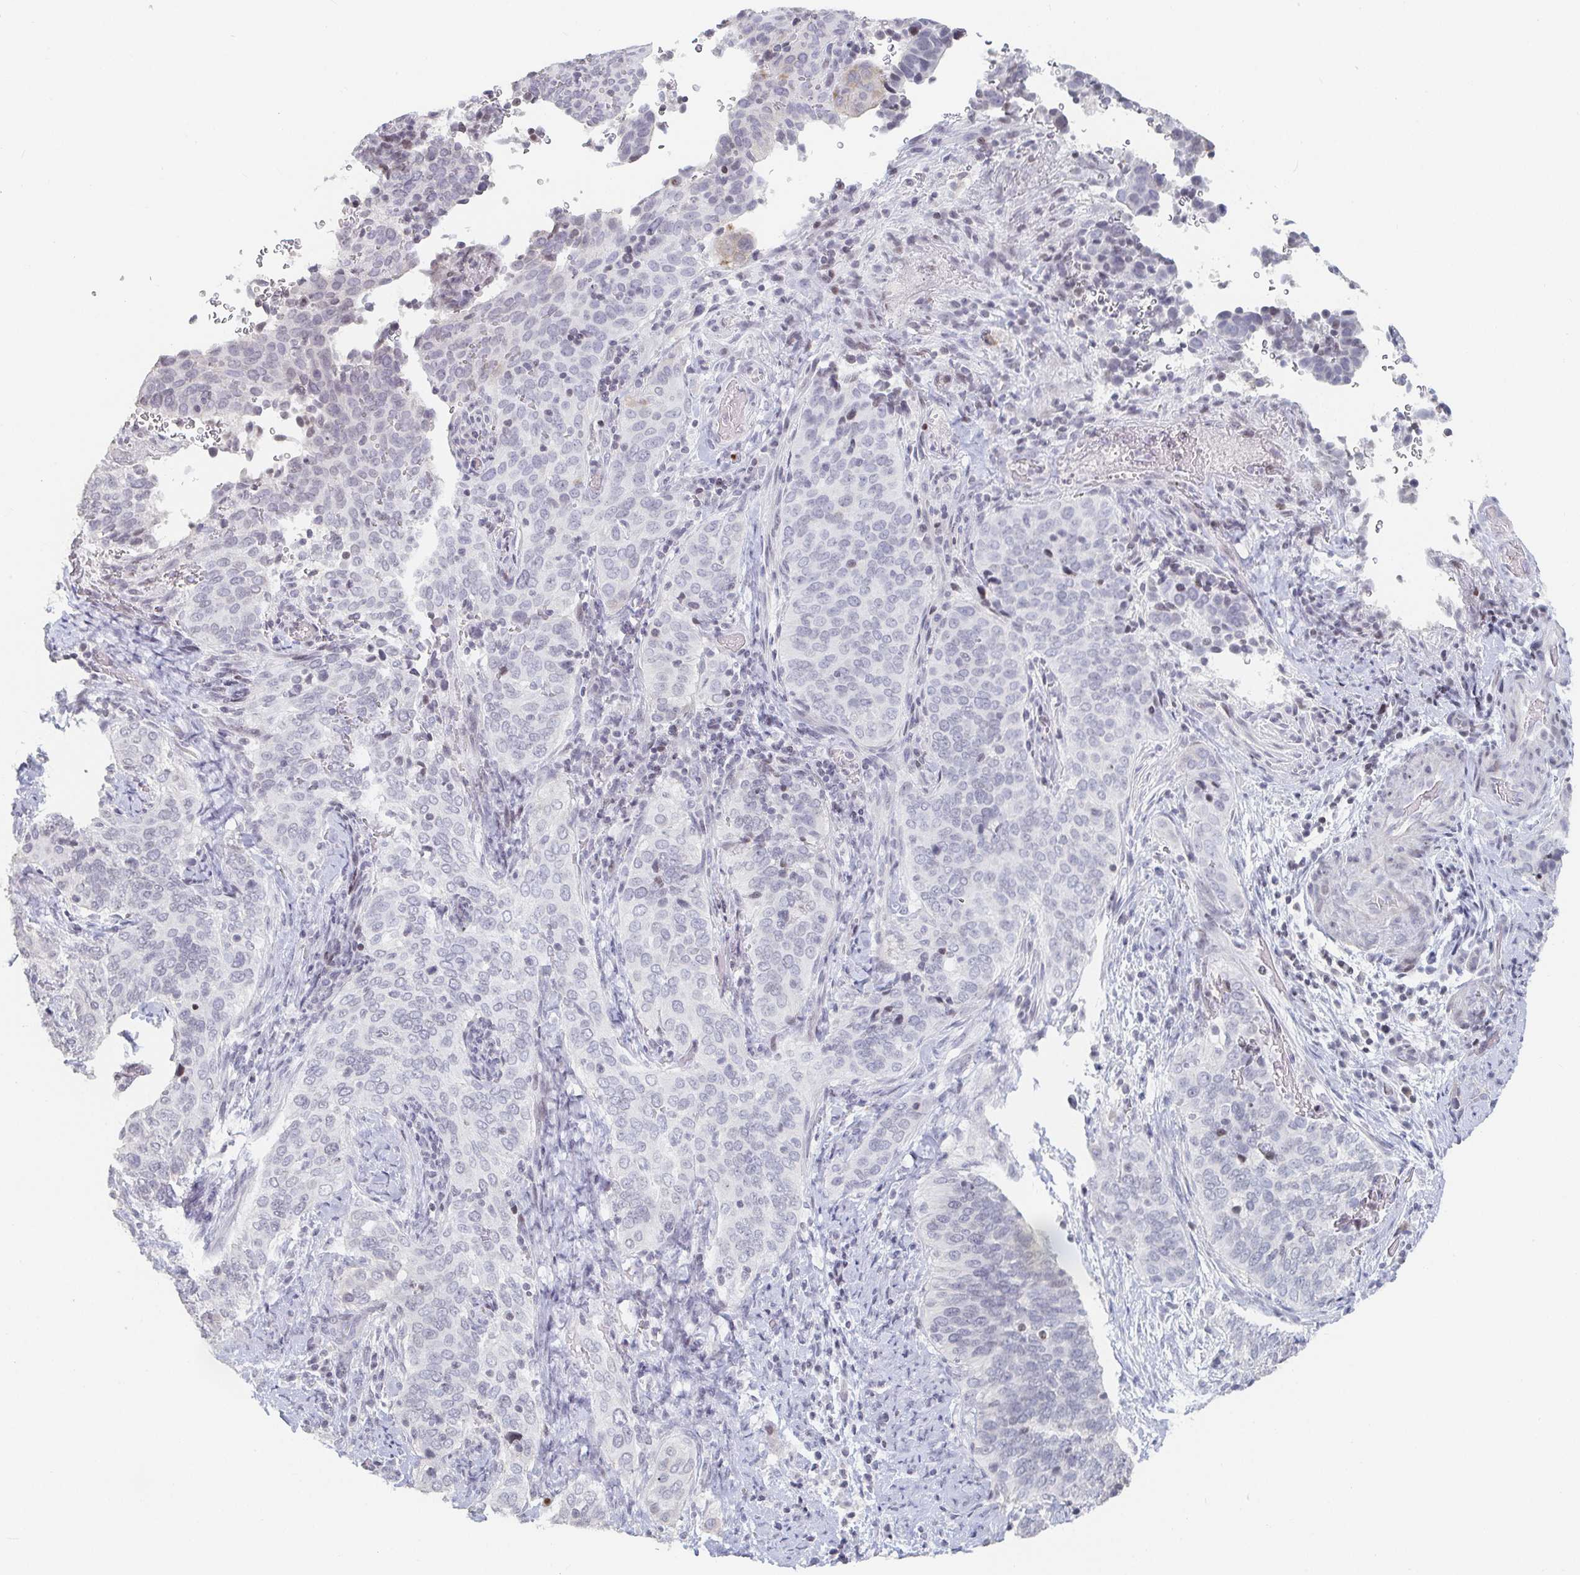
{"staining": {"intensity": "negative", "quantity": "none", "location": "none"}, "tissue": "cervical cancer", "cell_type": "Tumor cells", "image_type": "cancer", "snomed": [{"axis": "morphology", "description": "Squamous cell carcinoma, NOS"}, {"axis": "topography", "description": "Cervix"}], "caption": "Micrograph shows no protein positivity in tumor cells of cervical squamous cell carcinoma tissue.", "gene": "NME9", "patient": {"sex": "female", "age": 38}}